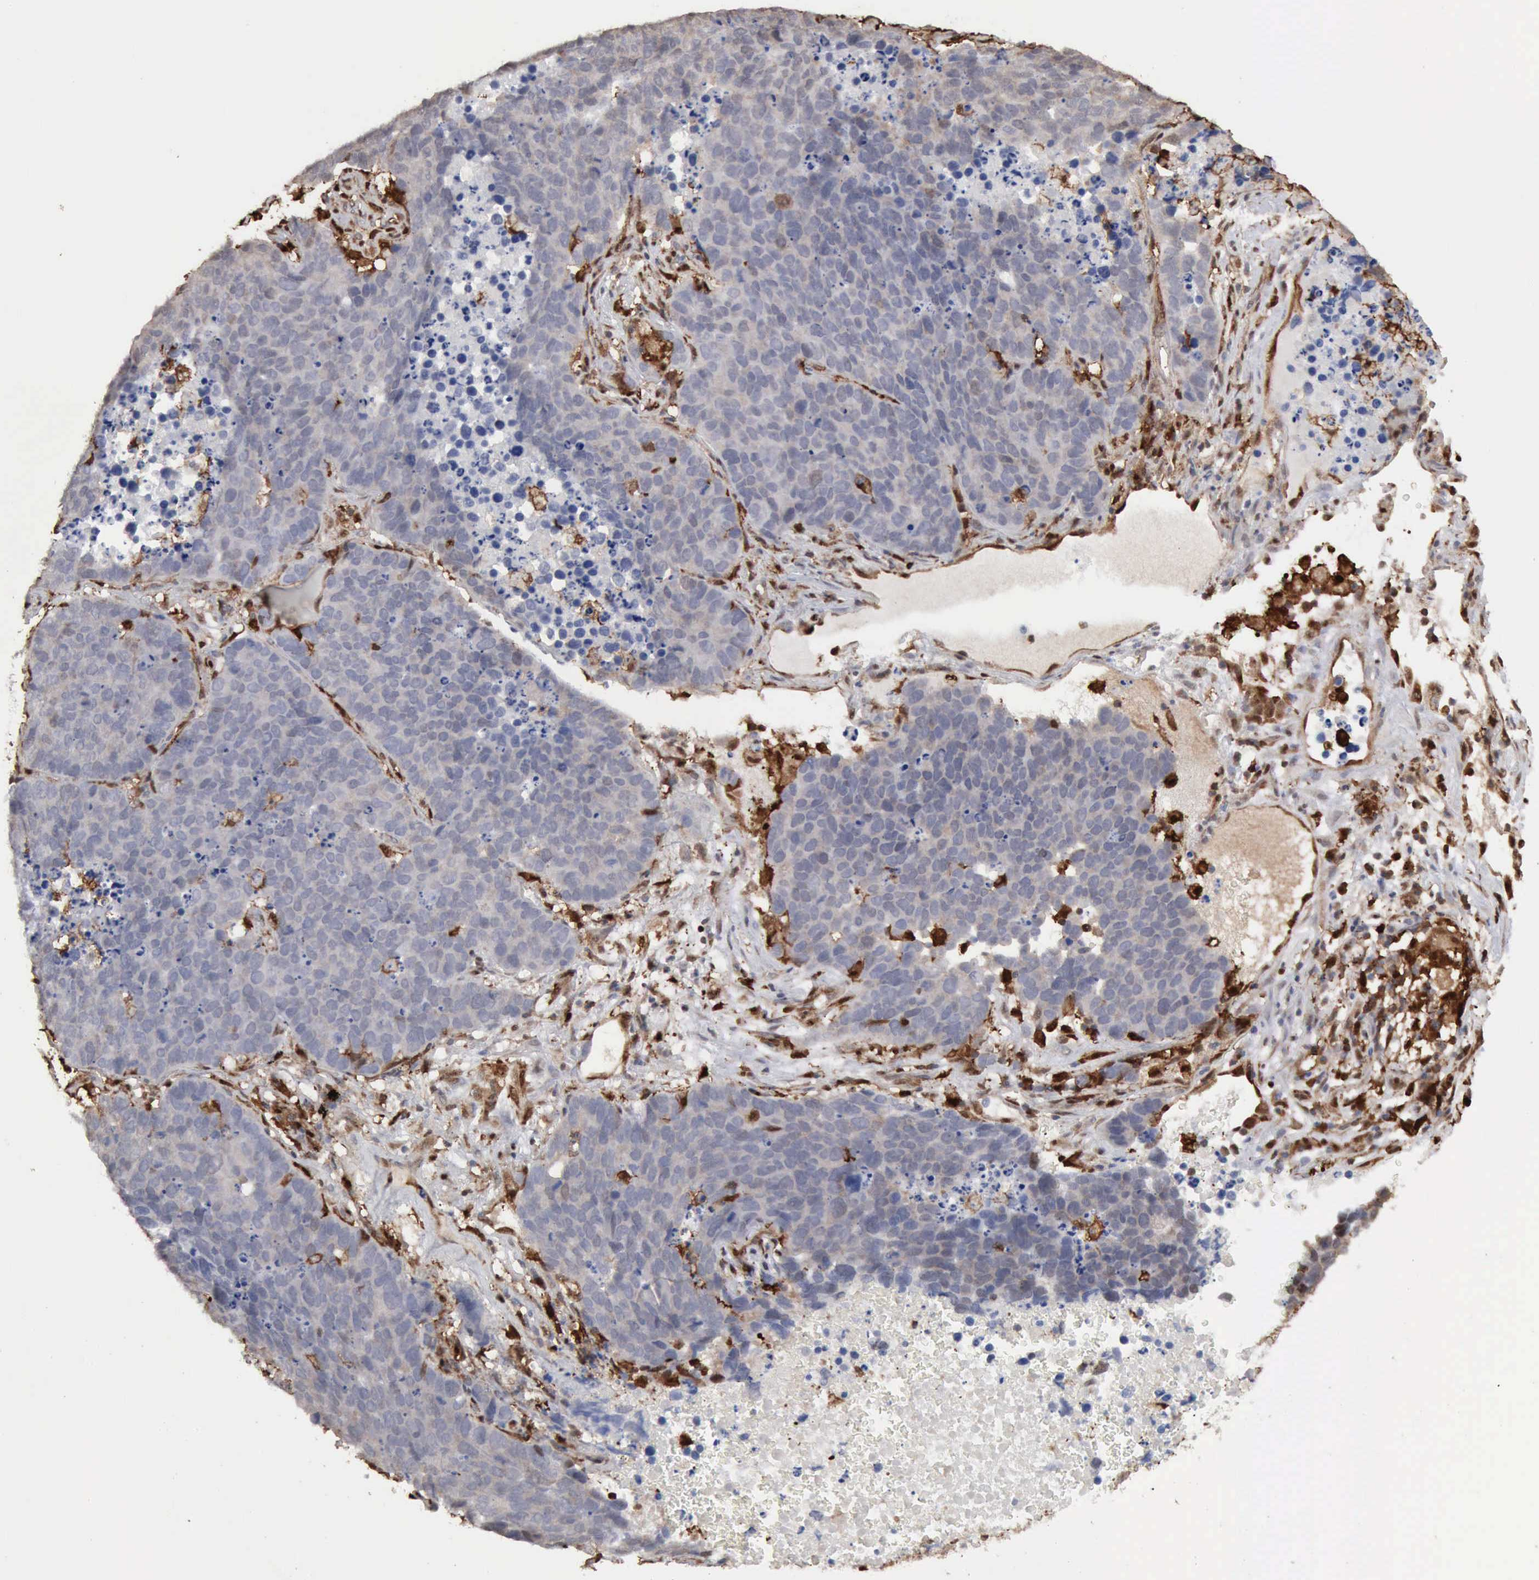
{"staining": {"intensity": "negative", "quantity": "none", "location": "none"}, "tissue": "lung cancer", "cell_type": "Tumor cells", "image_type": "cancer", "snomed": [{"axis": "morphology", "description": "Carcinoid, malignant, NOS"}, {"axis": "topography", "description": "Lung"}], "caption": "There is no significant staining in tumor cells of lung cancer (carcinoid (malignant)). The staining was performed using DAB to visualize the protein expression in brown, while the nuclei were stained in blue with hematoxylin (Magnification: 20x).", "gene": "STAT1", "patient": {"sex": "male", "age": 60}}